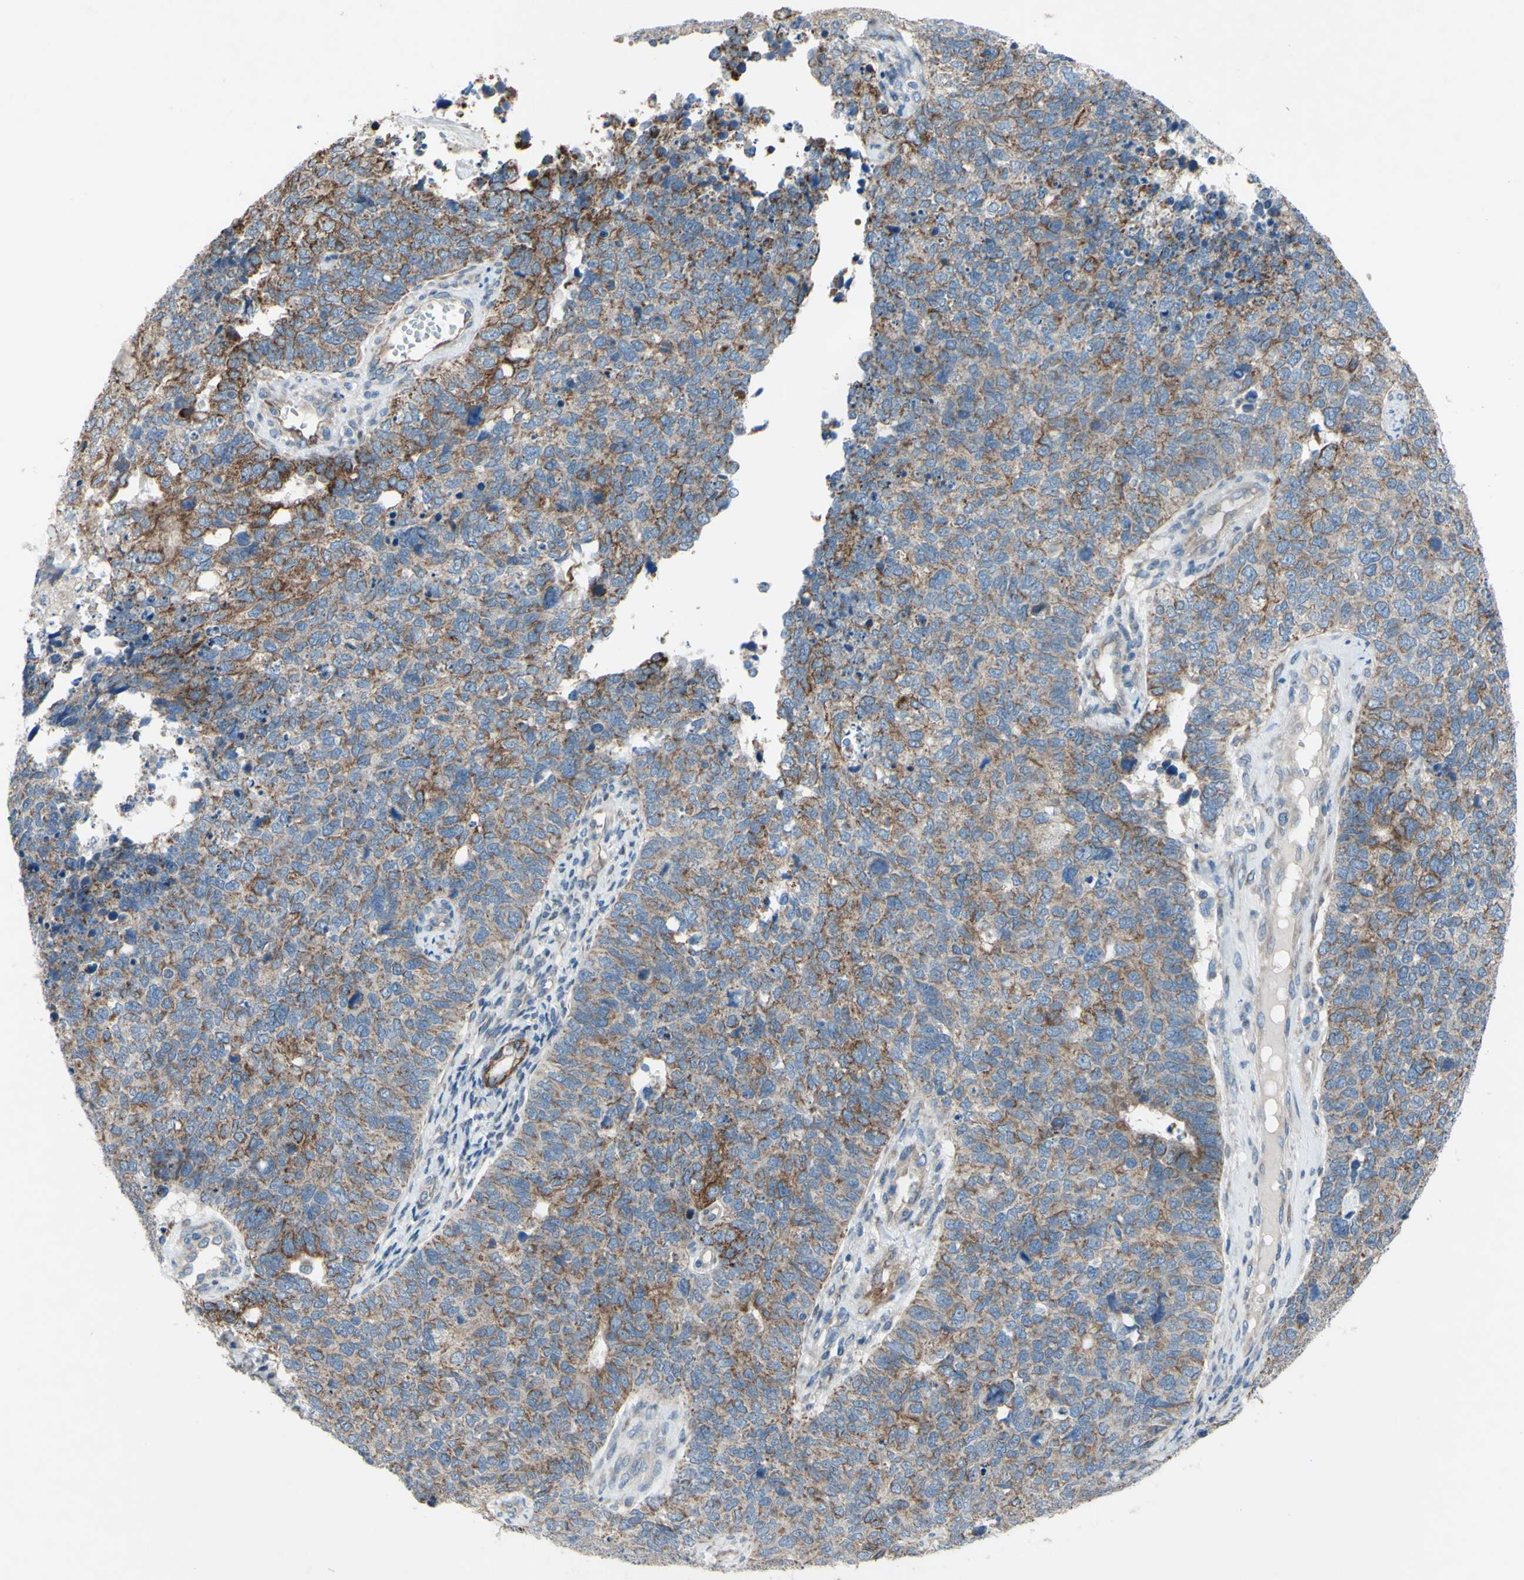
{"staining": {"intensity": "moderate", "quantity": "25%-75%", "location": "cytoplasmic/membranous"}, "tissue": "cervical cancer", "cell_type": "Tumor cells", "image_type": "cancer", "snomed": [{"axis": "morphology", "description": "Squamous cell carcinoma, NOS"}, {"axis": "topography", "description": "Cervix"}], "caption": "Protein positivity by immunohistochemistry (IHC) displays moderate cytoplasmic/membranous positivity in about 25%-75% of tumor cells in cervical squamous cell carcinoma.", "gene": "GRAMD2B", "patient": {"sex": "female", "age": 63}}